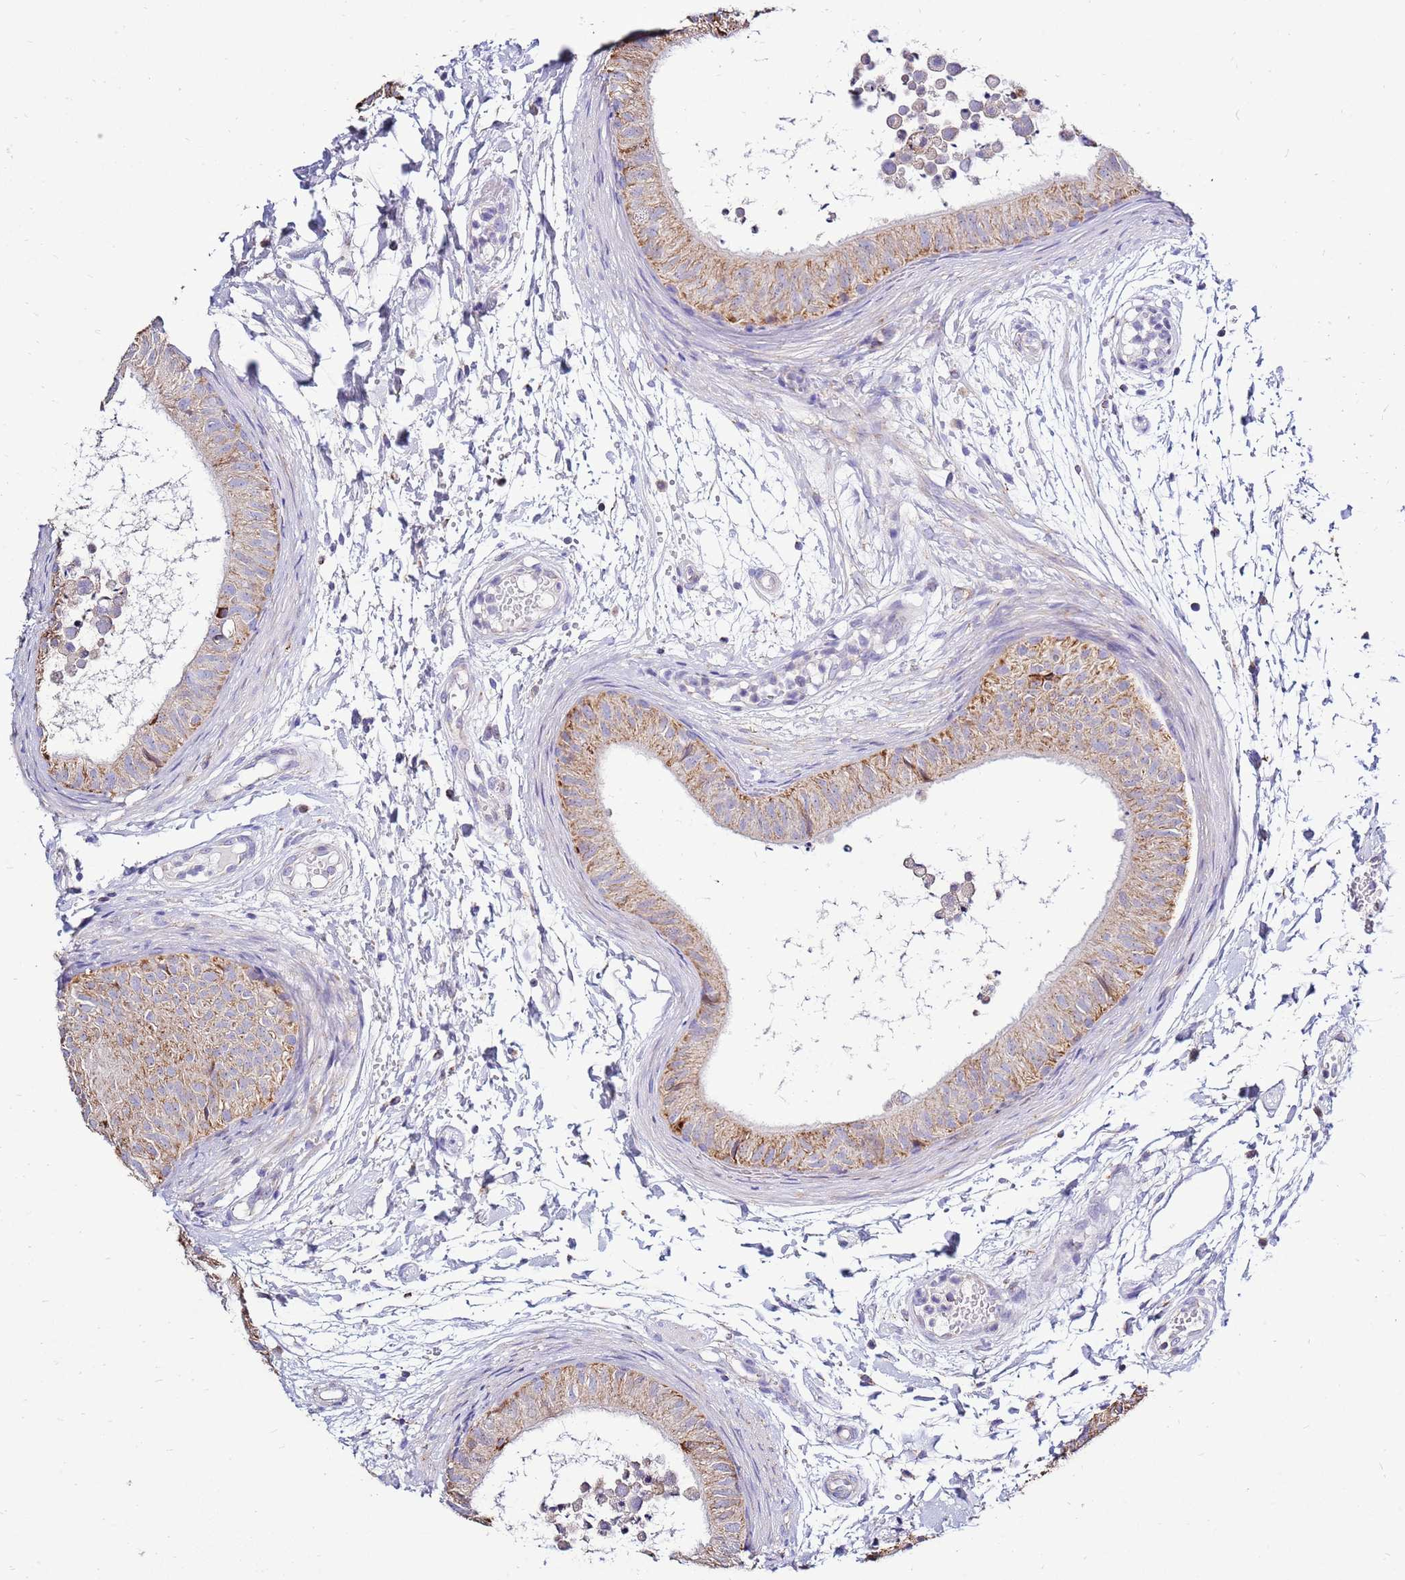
{"staining": {"intensity": "moderate", "quantity": "<25%", "location": "cytoplasmic/membranous"}, "tissue": "epididymis", "cell_type": "Glandular cells", "image_type": "normal", "snomed": [{"axis": "morphology", "description": "Normal tissue, NOS"}, {"axis": "topography", "description": "Epididymis"}], "caption": "Human epididymis stained with a brown dye displays moderate cytoplasmic/membranous positive expression in about <25% of glandular cells.", "gene": "IGF1R", "patient": {"sex": "male", "age": 15}}